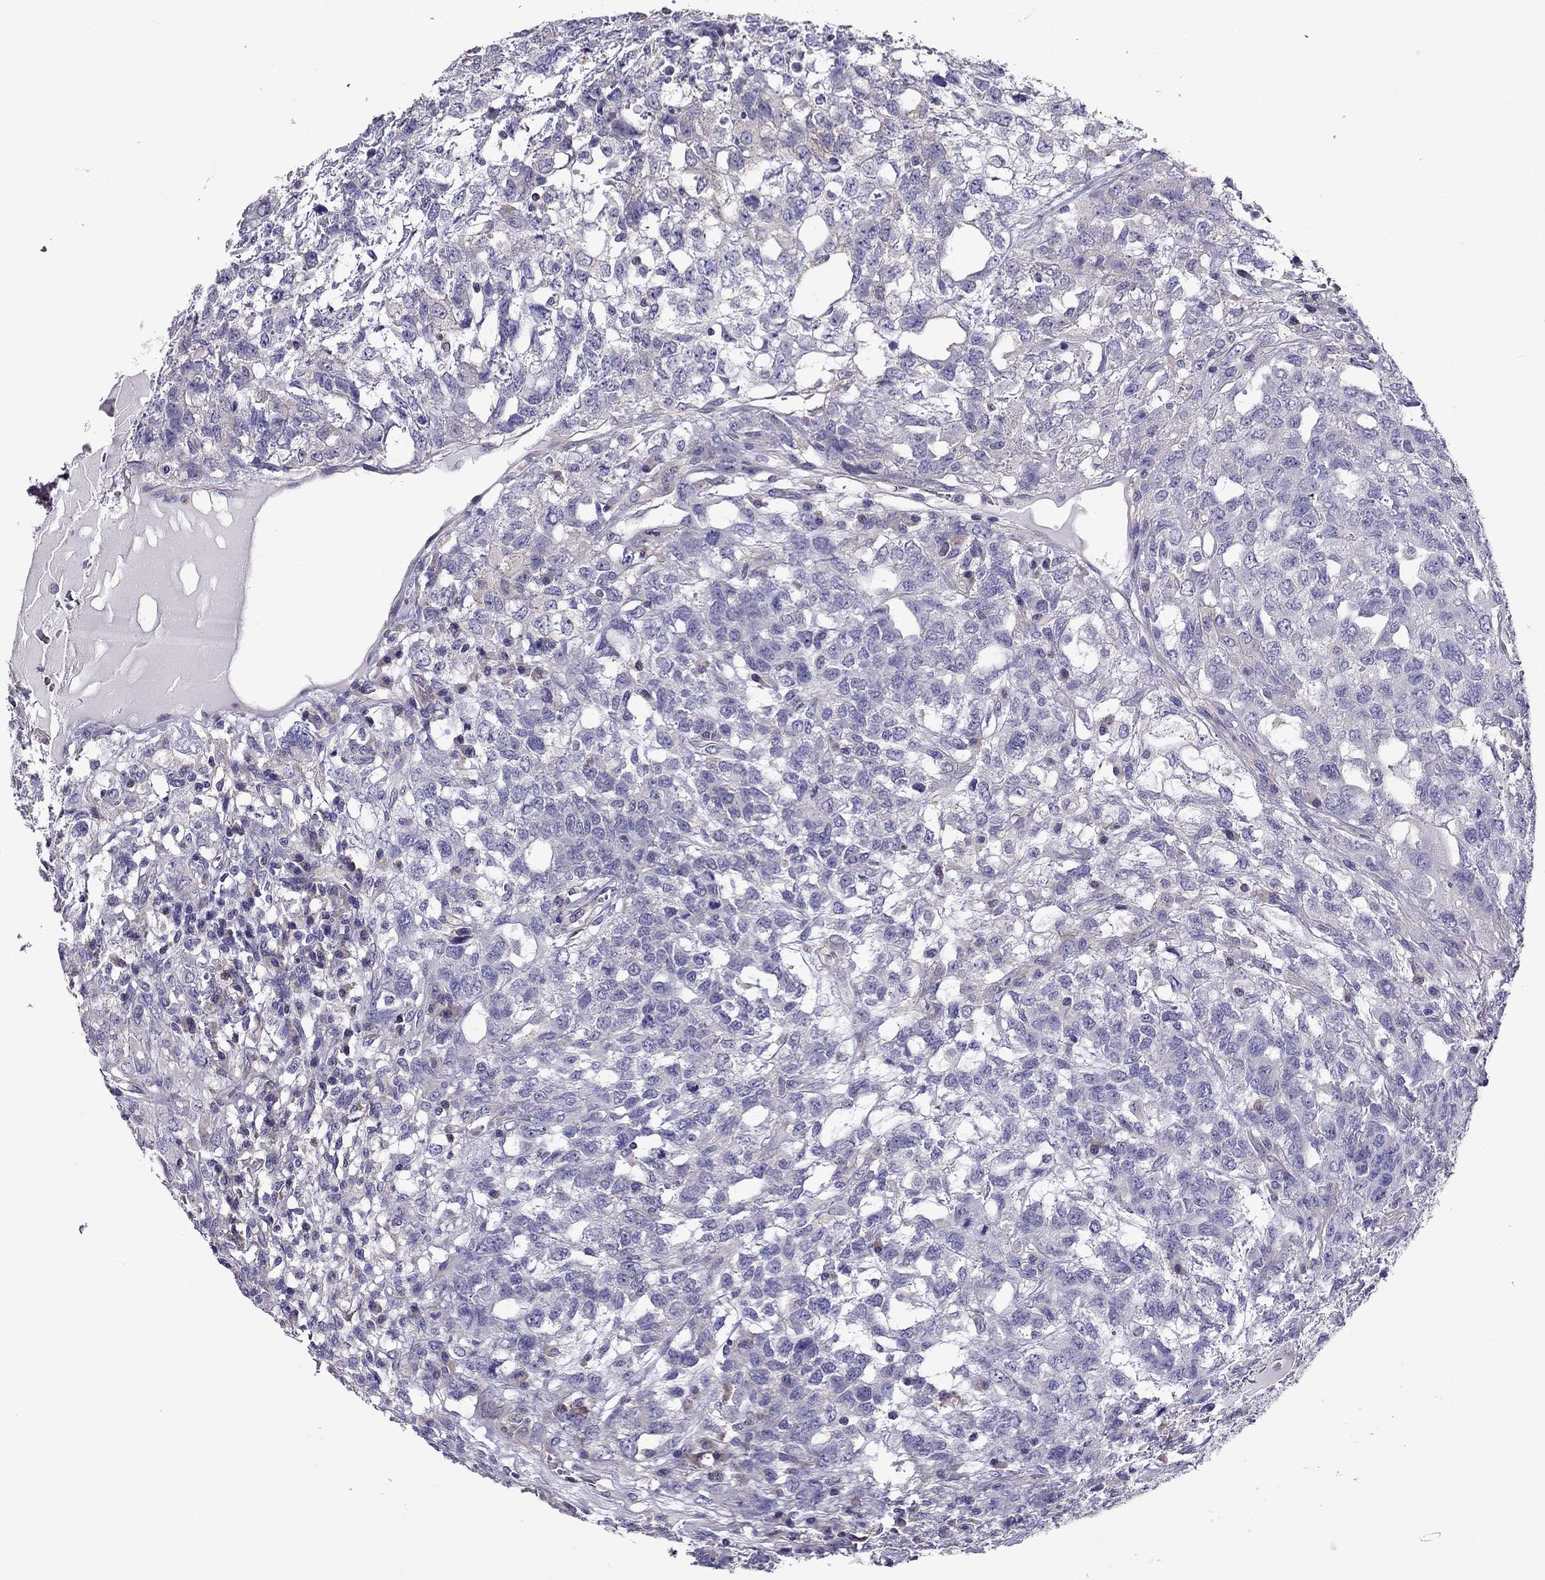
{"staining": {"intensity": "negative", "quantity": "none", "location": "none"}, "tissue": "testis cancer", "cell_type": "Tumor cells", "image_type": "cancer", "snomed": [{"axis": "morphology", "description": "Seminoma, NOS"}, {"axis": "topography", "description": "Testis"}], "caption": "This is an immunohistochemistry (IHC) histopathology image of human testis seminoma. There is no expression in tumor cells.", "gene": "AAK1", "patient": {"sex": "male", "age": 52}}